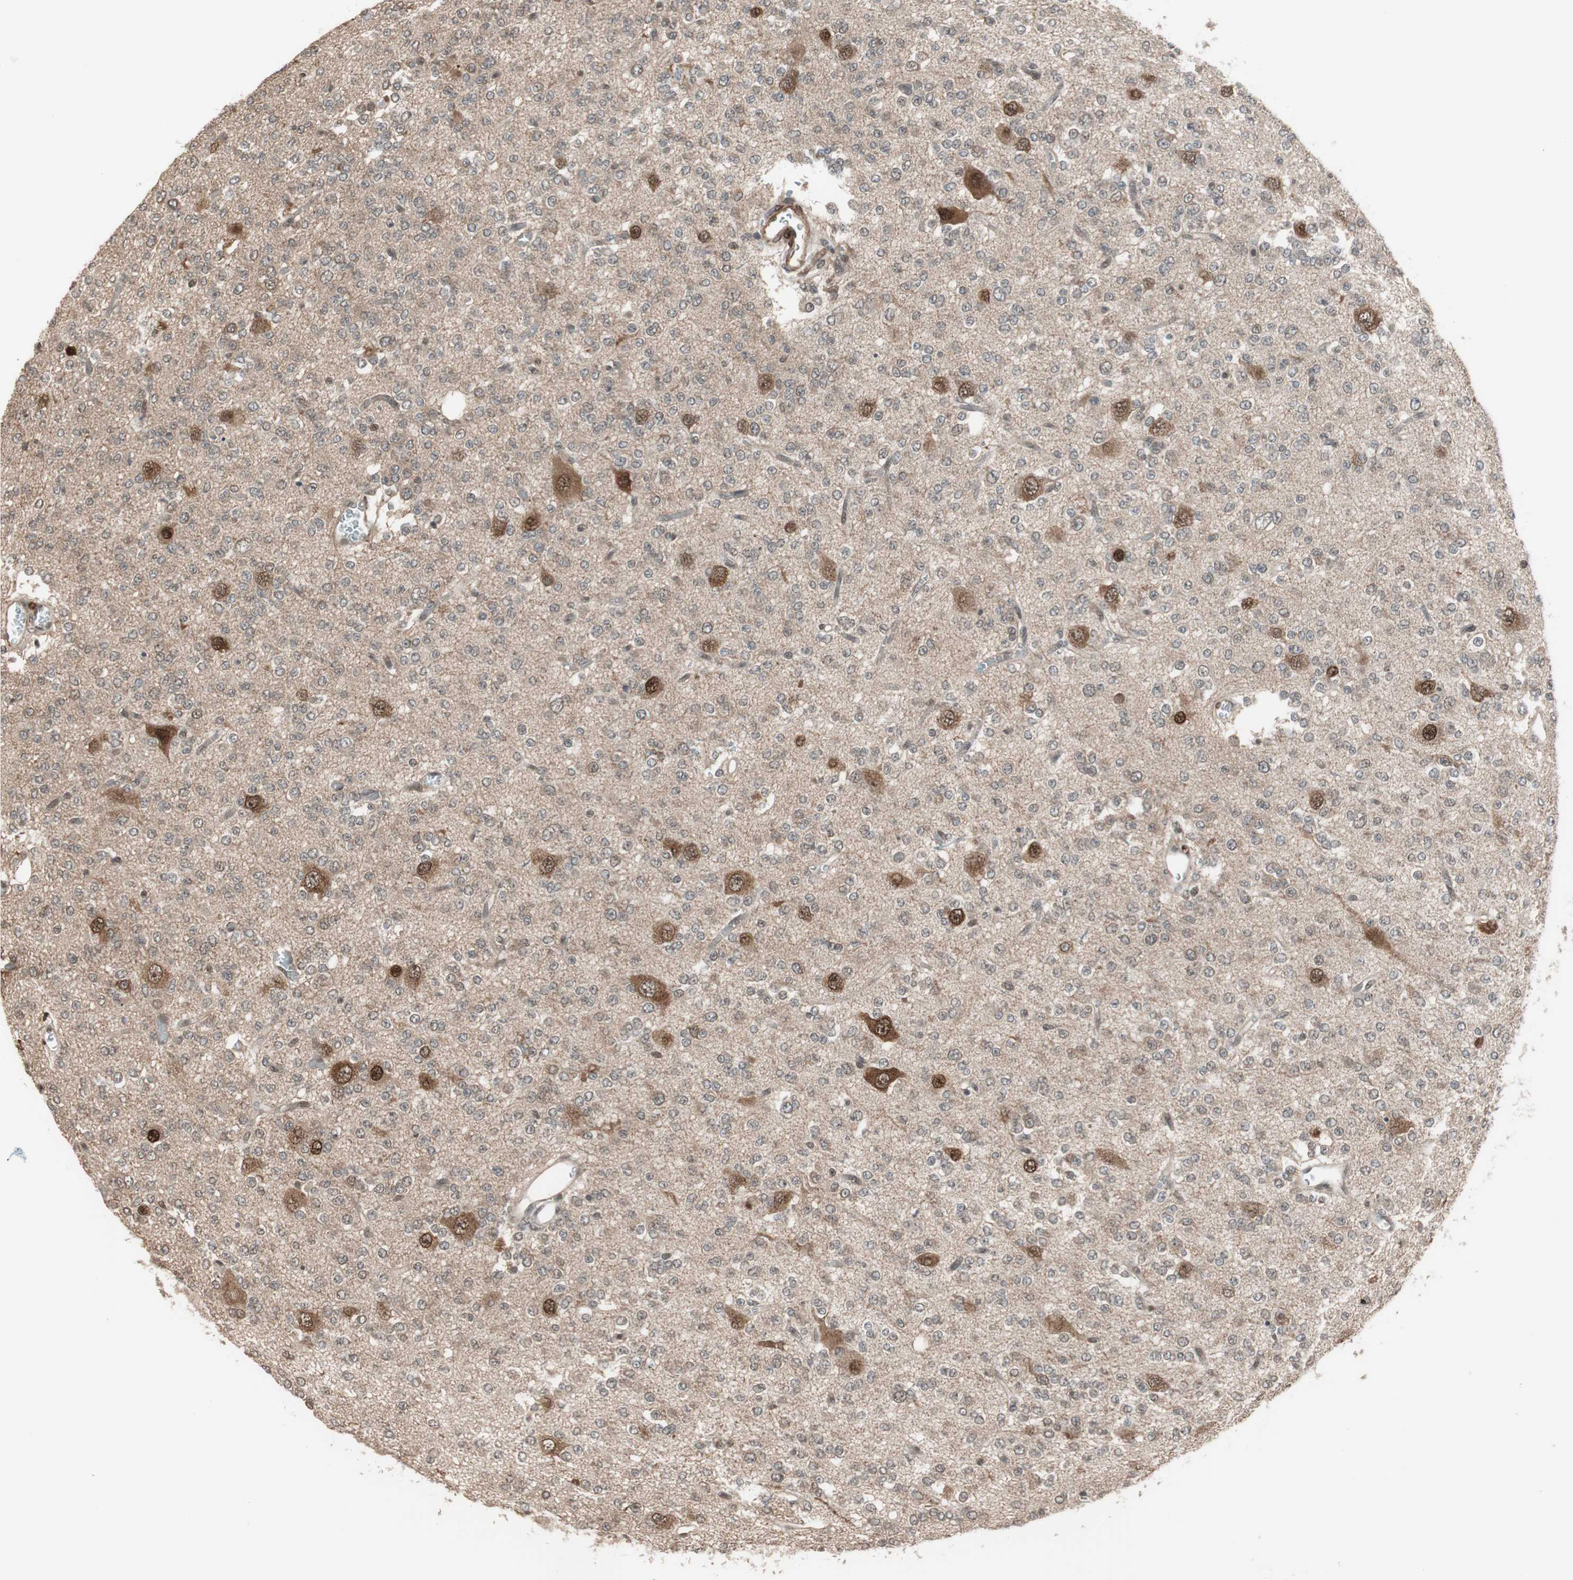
{"staining": {"intensity": "moderate", "quantity": "<25%", "location": "cytoplasmic/membranous,nuclear"}, "tissue": "glioma", "cell_type": "Tumor cells", "image_type": "cancer", "snomed": [{"axis": "morphology", "description": "Glioma, malignant, Low grade"}, {"axis": "topography", "description": "Brain"}], "caption": "Protein staining exhibits moderate cytoplasmic/membranous and nuclear positivity in about <25% of tumor cells in malignant glioma (low-grade).", "gene": "DRAP1", "patient": {"sex": "male", "age": 38}}